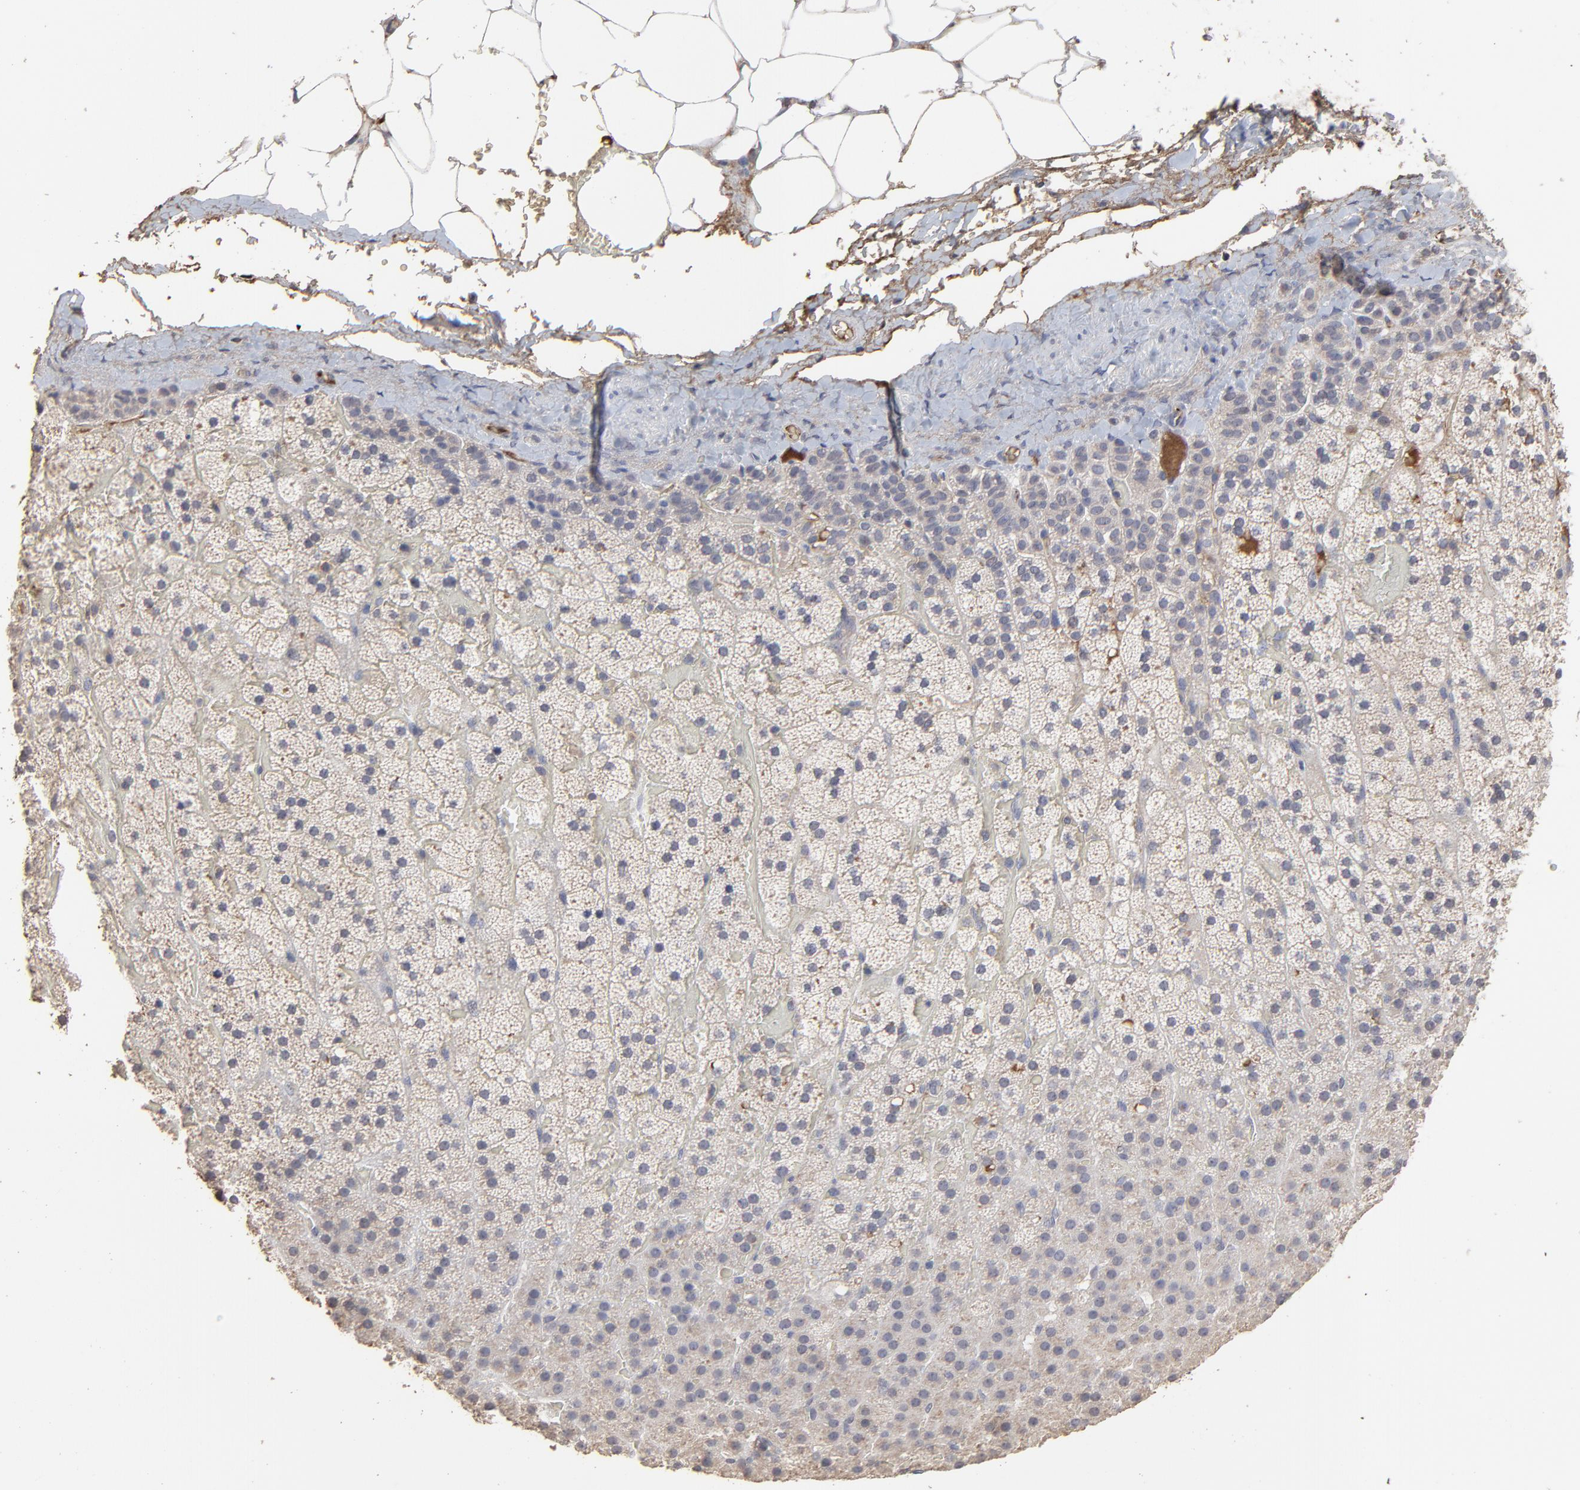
{"staining": {"intensity": "weak", "quantity": ">75%", "location": "cytoplasmic/membranous"}, "tissue": "adrenal gland", "cell_type": "Glandular cells", "image_type": "normal", "snomed": [{"axis": "morphology", "description": "Normal tissue, NOS"}, {"axis": "topography", "description": "Adrenal gland"}], "caption": "A high-resolution image shows immunohistochemistry (IHC) staining of unremarkable adrenal gland, which exhibits weak cytoplasmic/membranous staining in about >75% of glandular cells. The staining is performed using DAB brown chromogen to label protein expression. The nuclei are counter-stained blue using hematoxylin.", "gene": "VPREB3", "patient": {"sex": "male", "age": 35}}